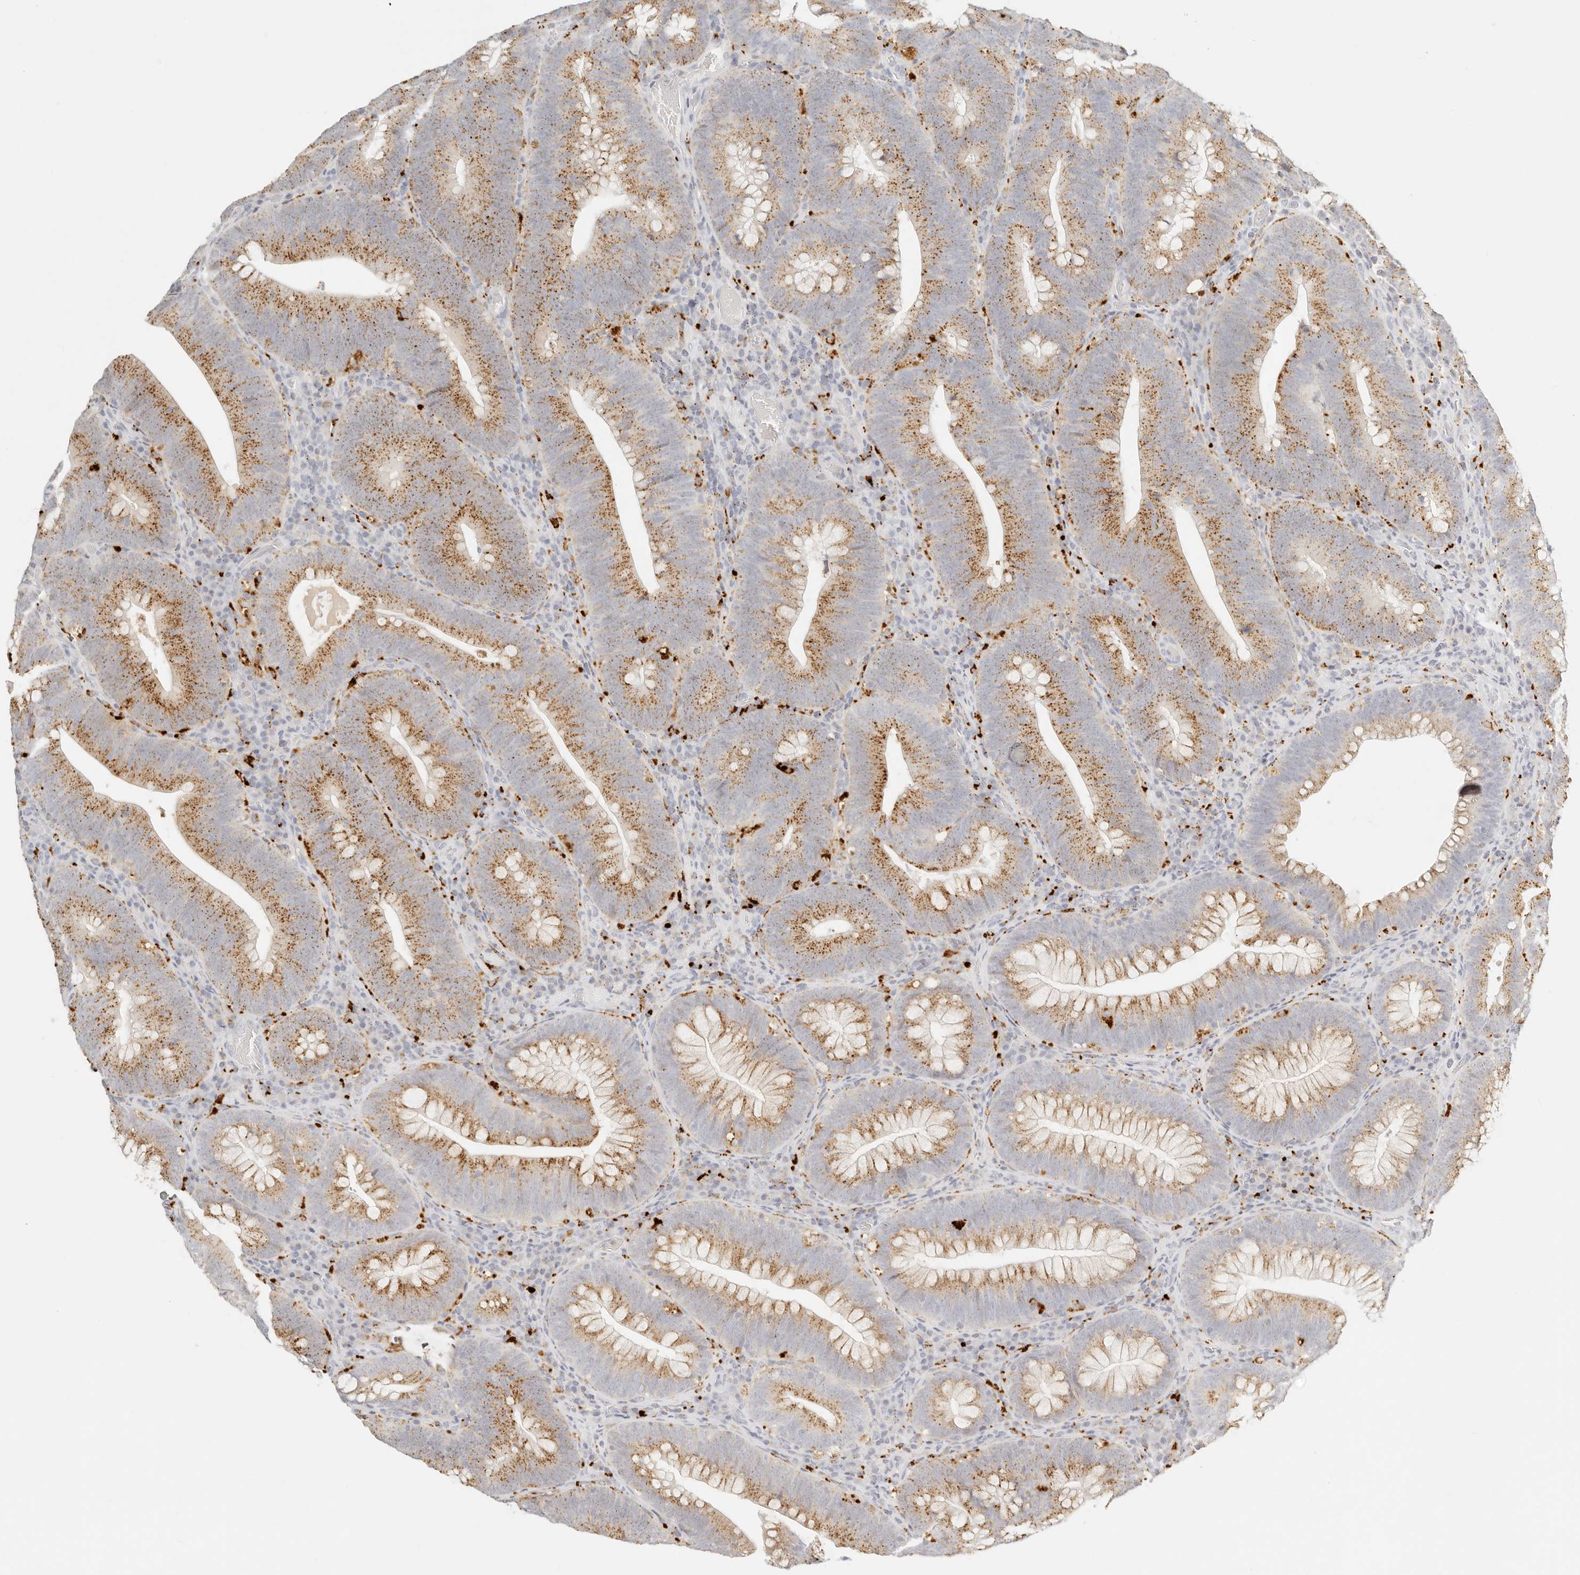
{"staining": {"intensity": "moderate", "quantity": ">75%", "location": "cytoplasmic/membranous"}, "tissue": "colorectal cancer", "cell_type": "Tumor cells", "image_type": "cancer", "snomed": [{"axis": "morphology", "description": "Normal tissue, NOS"}, {"axis": "topography", "description": "Colon"}], "caption": "Colorectal cancer stained with DAB (3,3'-diaminobenzidine) immunohistochemistry (IHC) shows medium levels of moderate cytoplasmic/membranous positivity in approximately >75% of tumor cells. (brown staining indicates protein expression, while blue staining denotes nuclei).", "gene": "RNASET2", "patient": {"sex": "female", "age": 82}}